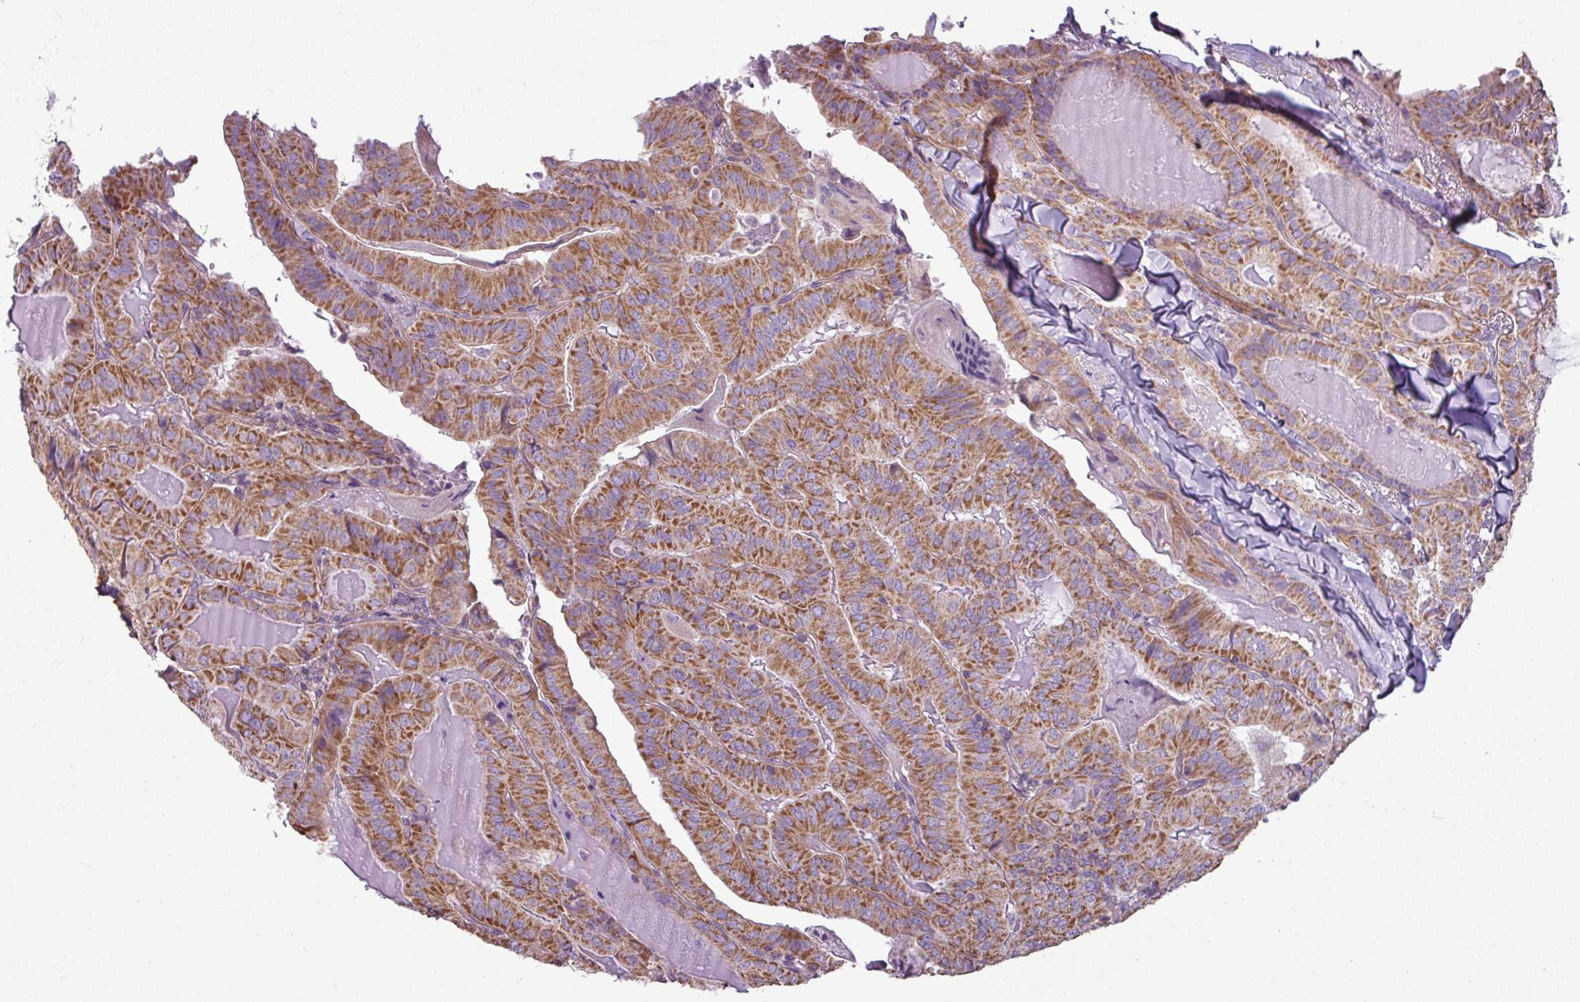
{"staining": {"intensity": "moderate", "quantity": ">75%", "location": "cytoplasmic/membranous"}, "tissue": "thyroid cancer", "cell_type": "Tumor cells", "image_type": "cancer", "snomed": [{"axis": "morphology", "description": "Papillary adenocarcinoma, NOS"}, {"axis": "topography", "description": "Thyroid gland"}], "caption": "Tumor cells show medium levels of moderate cytoplasmic/membranous staining in approximately >75% of cells in thyroid cancer (papillary adenocarcinoma).", "gene": "BTN2A2", "patient": {"sex": "female", "age": 68}}